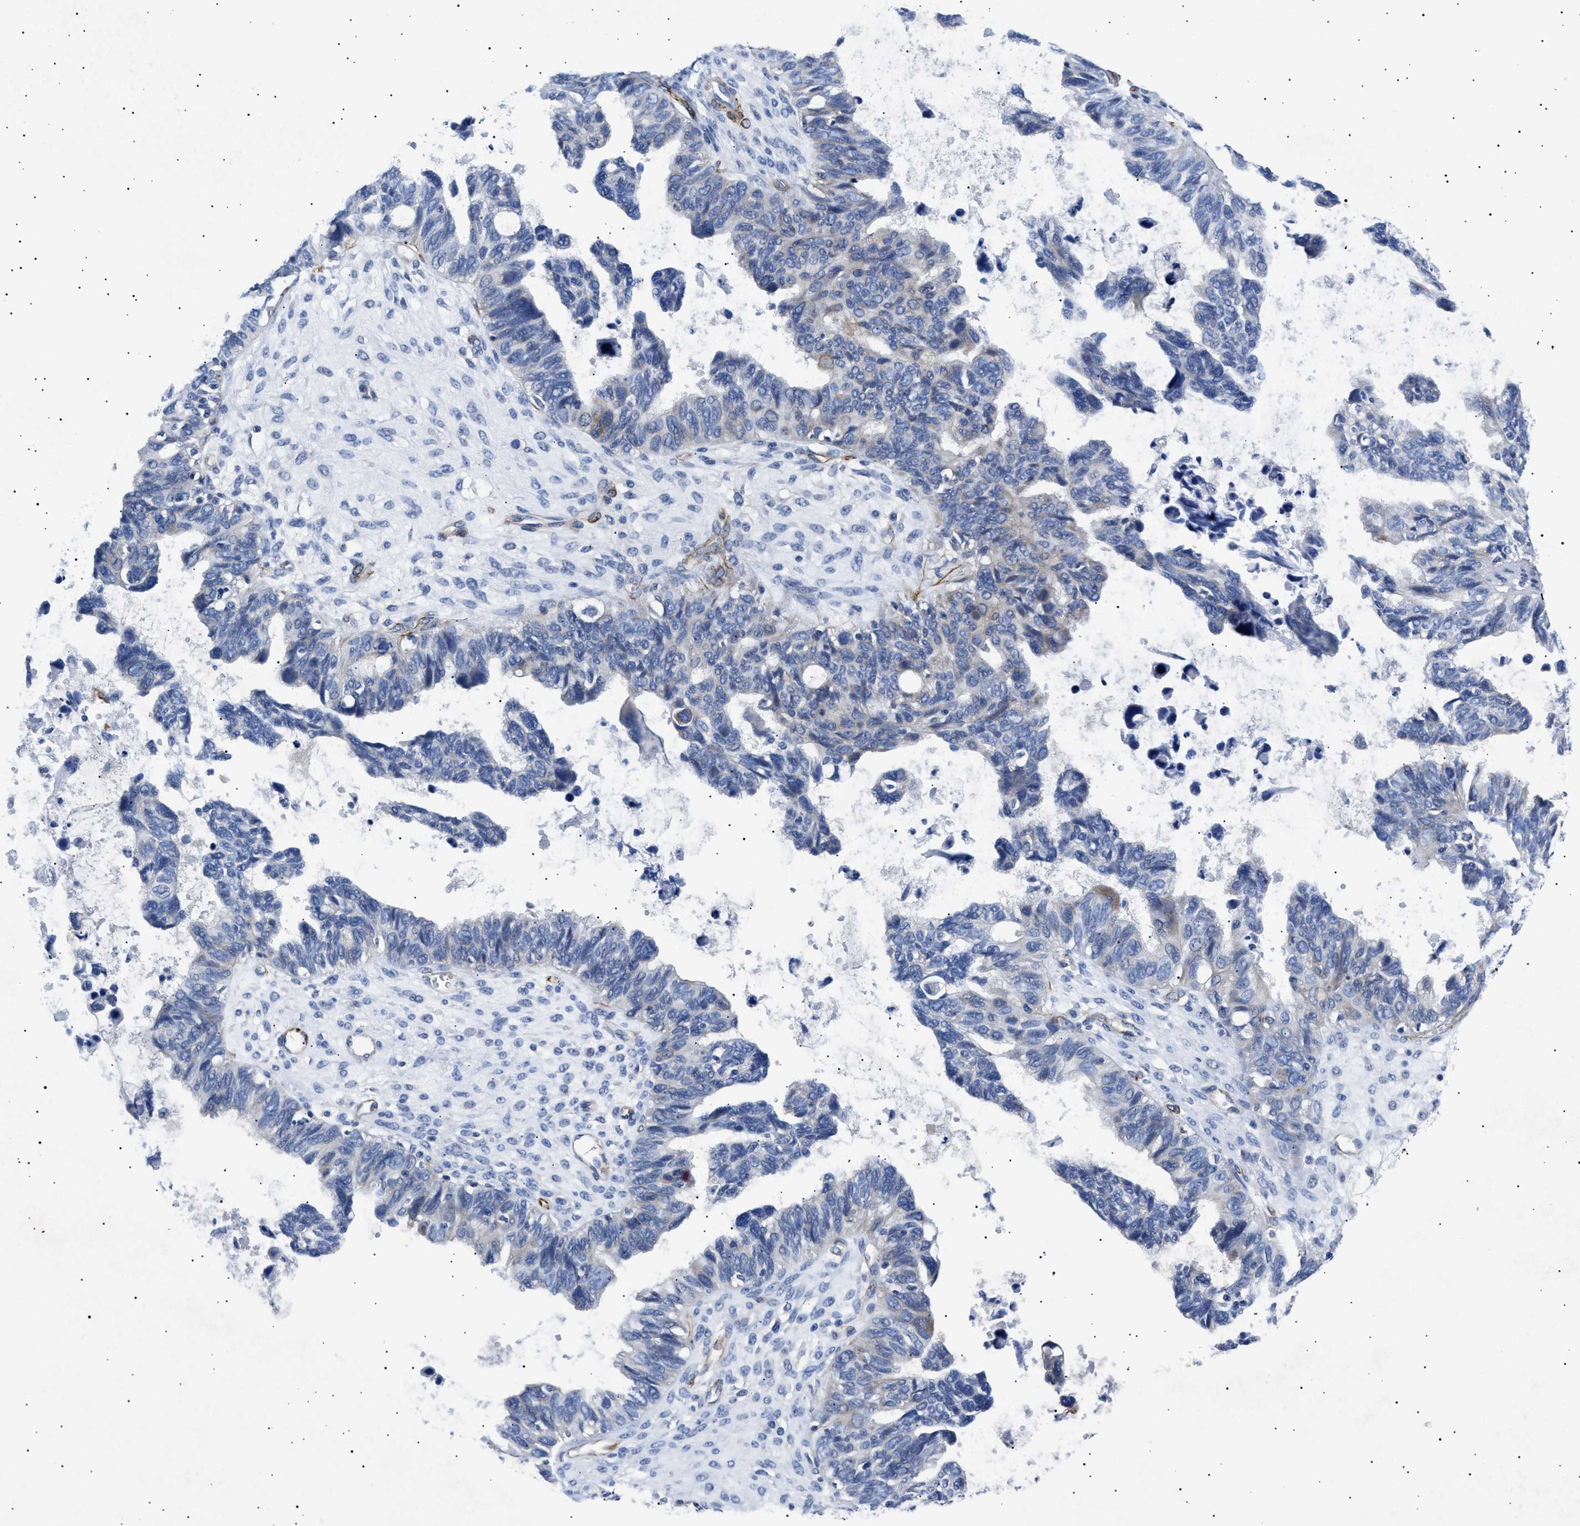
{"staining": {"intensity": "negative", "quantity": "none", "location": "none"}, "tissue": "ovarian cancer", "cell_type": "Tumor cells", "image_type": "cancer", "snomed": [{"axis": "morphology", "description": "Cystadenocarcinoma, serous, NOS"}, {"axis": "topography", "description": "Ovary"}], "caption": "Ovarian serous cystadenocarcinoma was stained to show a protein in brown. There is no significant positivity in tumor cells.", "gene": "OLFML2A", "patient": {"sex": "female", "age": 79}}